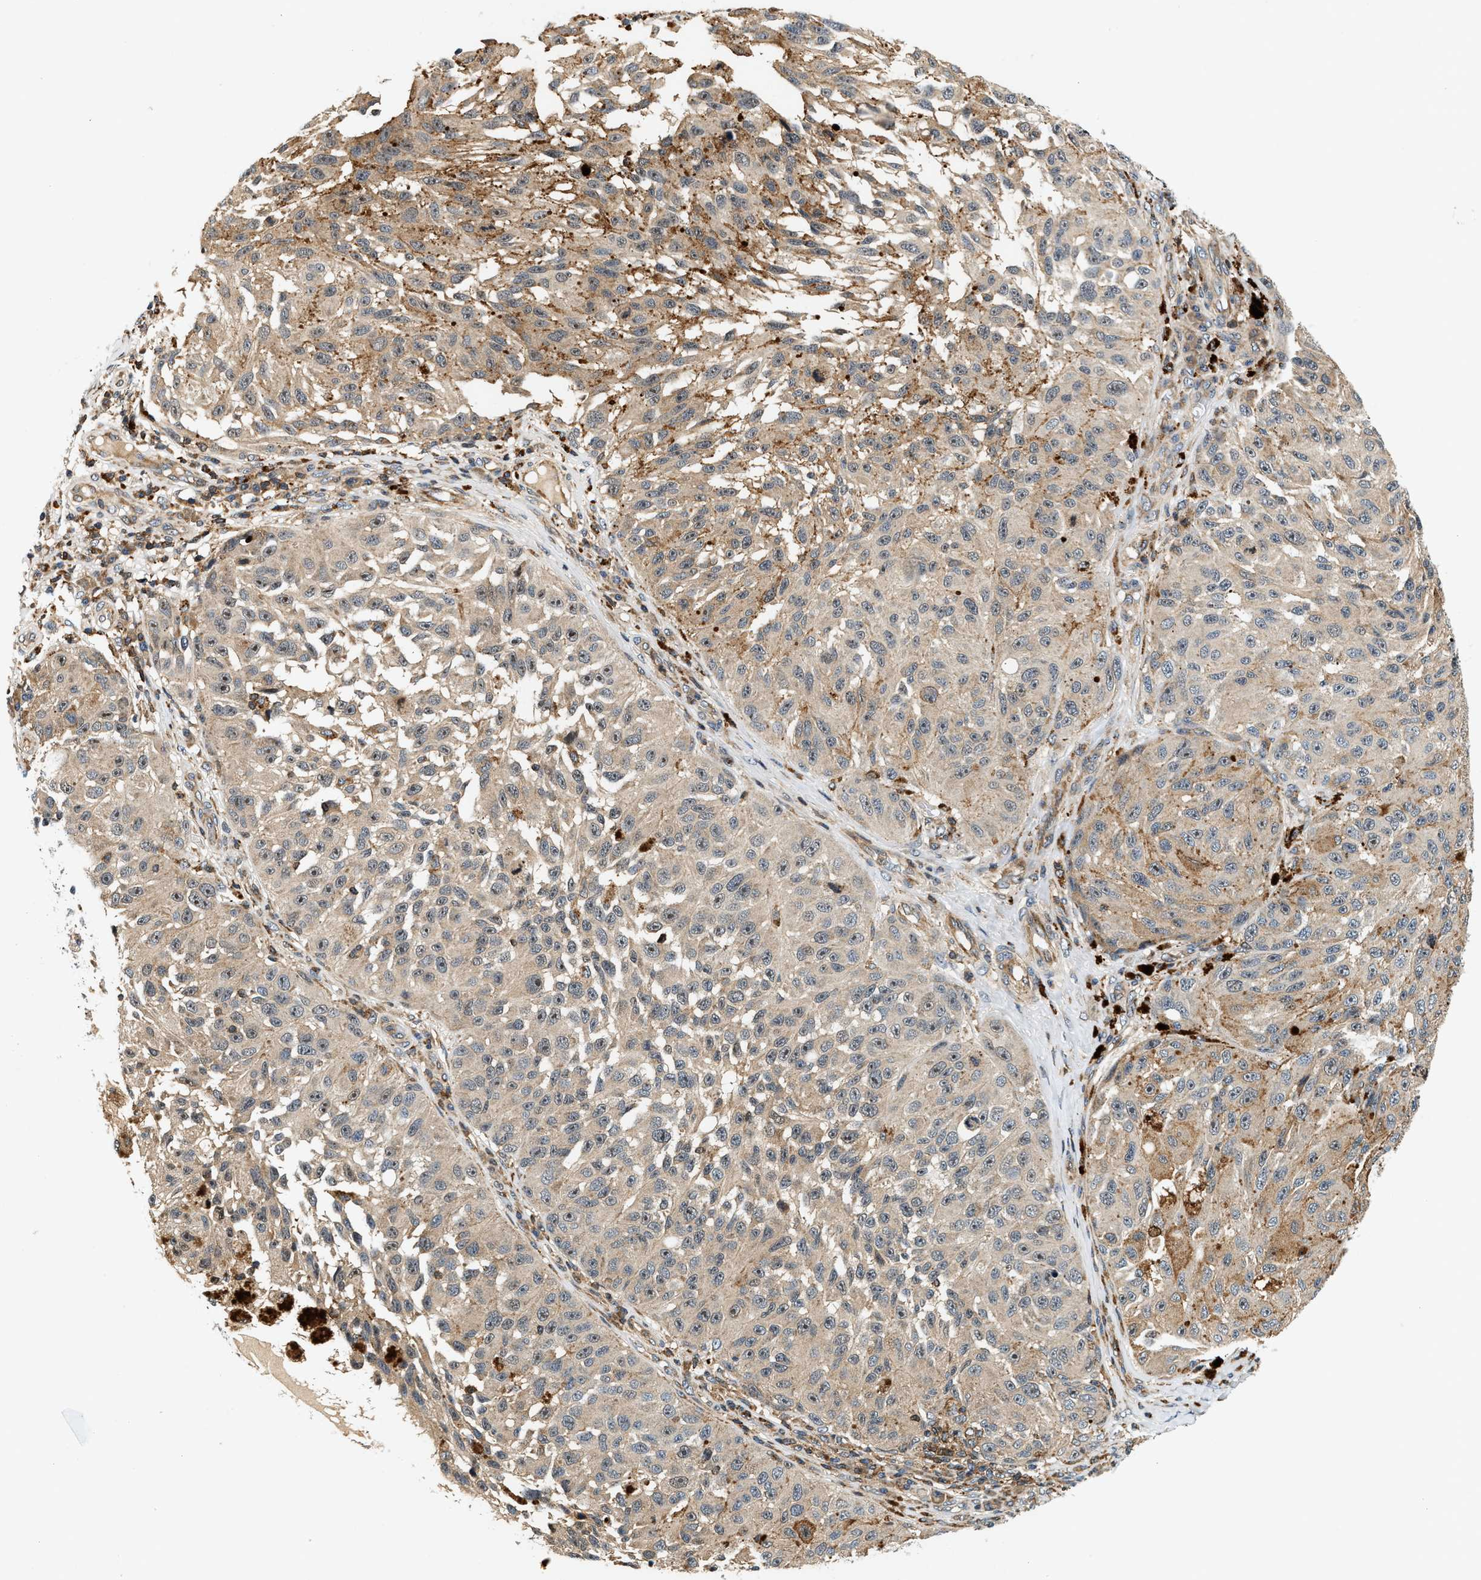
{"staining": {"intensity": "weak", "quantity": ">75%", "location": "cytoplasmic/membranous"}, "tissue": "melanoma", "cell_type": "Tumor cells", "image_type": "cancer", "snomed": [{"axis": "morphology", "description": "Malignant melanoma, NOS"}, {"axis": "topography", "description": "Skin"}], "caption": "Weak cytoplasmic/membranous protein positivity is identified in about >75% of tumor cells in malignant melanoma. Using DAB (3,3'-diaminobenzidine) (brown) and hematoxylin (blue) stains, captured at high magnification using brightfield microscopy.", "gene": "SAMD9", "patient": {"sex": "female", "age": 73}}